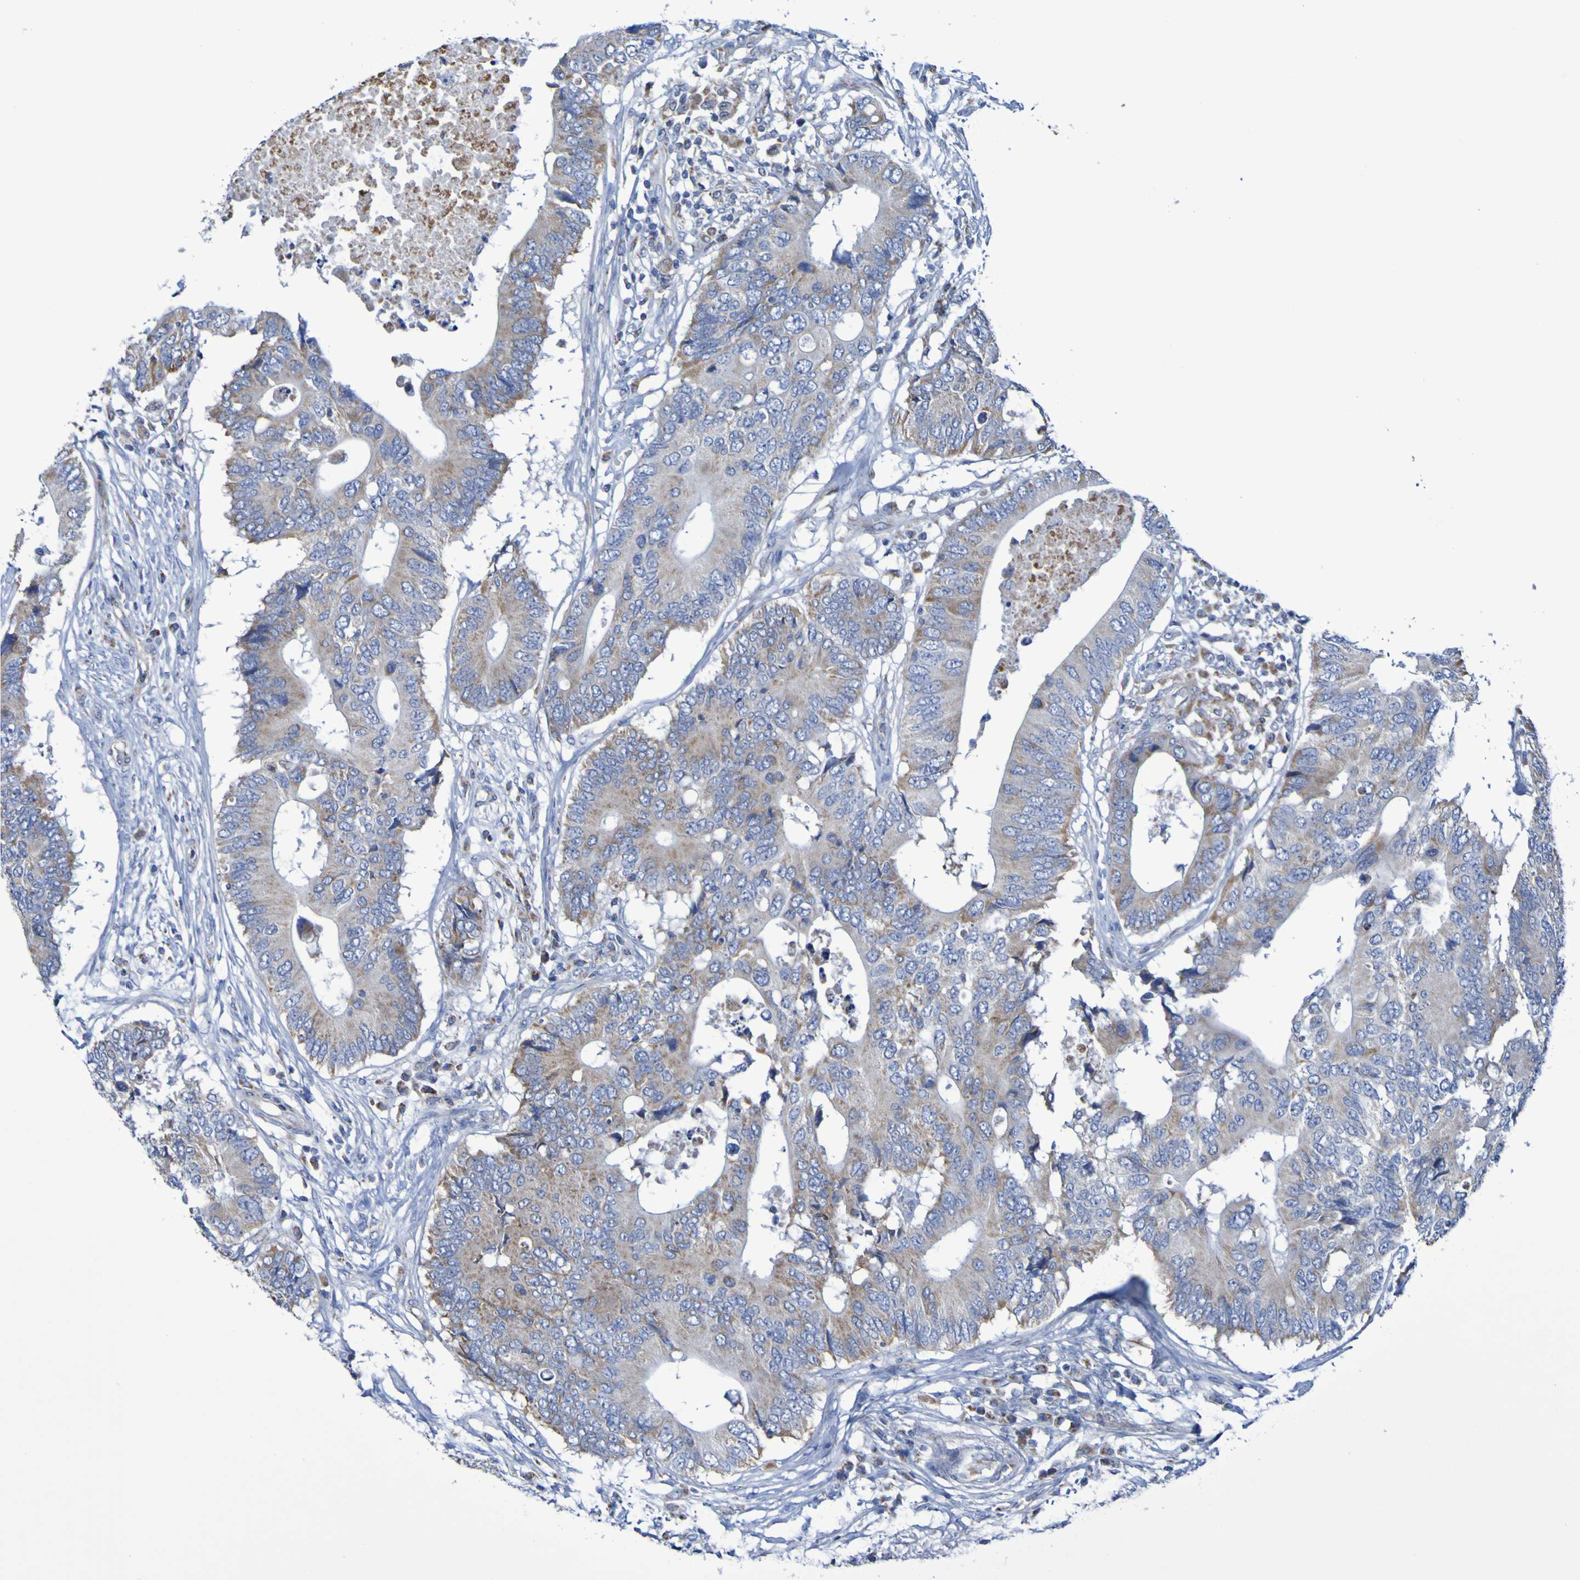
{"staining": {"intensity": "moderate", "quantity": ">75%", "location": "cytoplasmic/membranous"}, "tissue": "colorectal cancer", "cell_type": "Tumor cells", "image_type": "cancer", "snomed": [{"axis": "morphology", "description": "Adenocarcinoma, NOS"}, {"axis": "topography", "description": "Colon"}], "caption": "Immunohistochemistry of adenocarcinoma (colorectal) exhibits medium levels of moderate cytoplasmic/membranous staining in approximately >75% of tumor cells.", "gene": "CNTN2", "patient": {"sex": "male", "age": 71}}